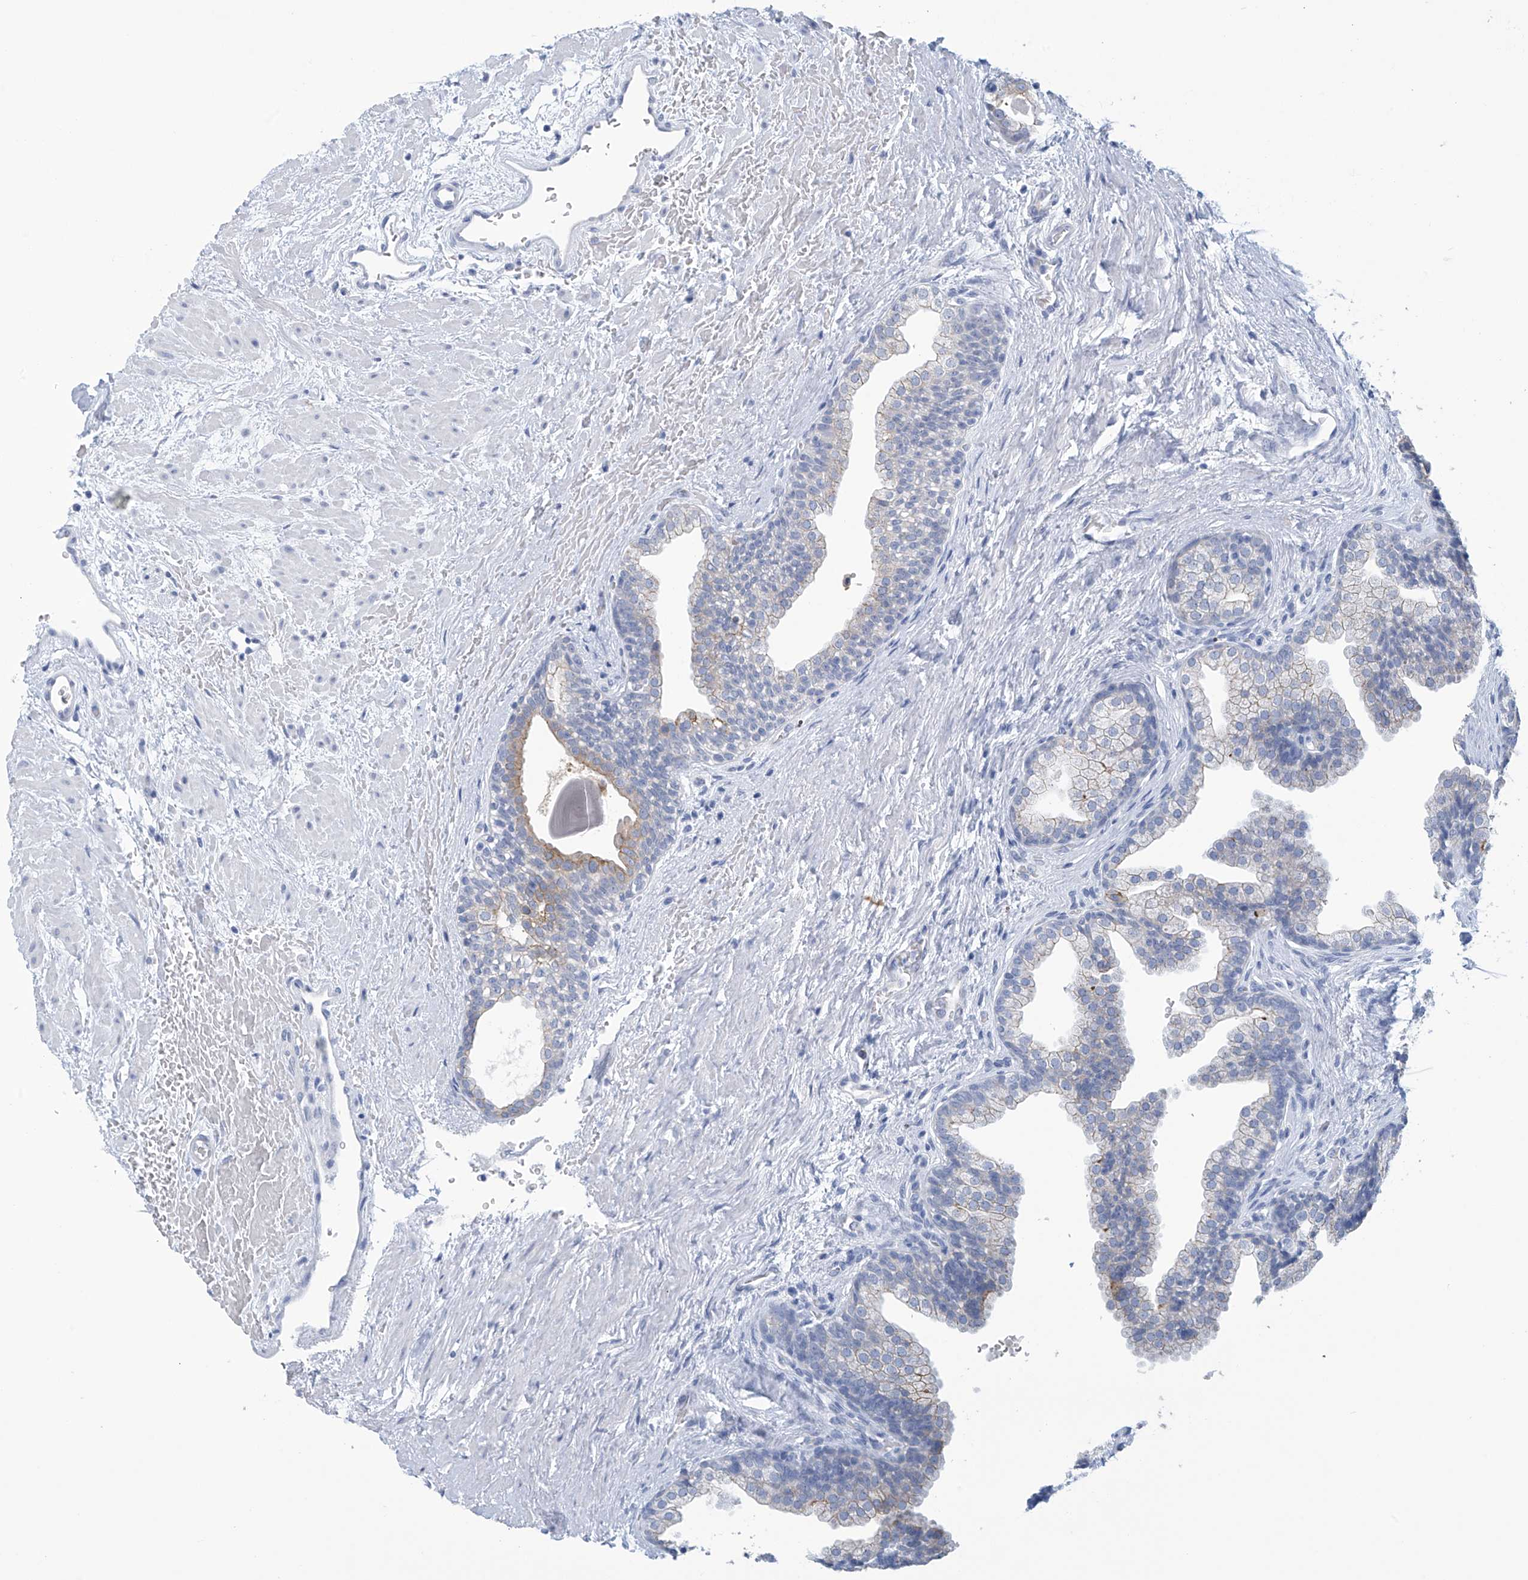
{"staining": {"intensity": "weak", "quantity": "<25%", "location": "cytoplasmic/membranous"}, "tissue": "prostate", "cell_type": "Glandular cells", "image_type": "normal", "snomed": [{"axis": "morphology", "description": "Normal tissue, NOS"}, {"axis": "topography", "description": "Prostate"}], "caption": "Immunohistochemistry (IHC) image of normal prostate: prostate stained with DAB (3,3'-diaminobenzidine) displays no significant protein positivity in glandular cells. The staining was performed using DAB (3,3'-diaminobenzidine) to visualize the protein expression in brown, while the nuclei were stained in blue with hematoxylin (Magnification: 20x).", "gene": "DSP", "patient": {"sex": "male", "age": 48}}